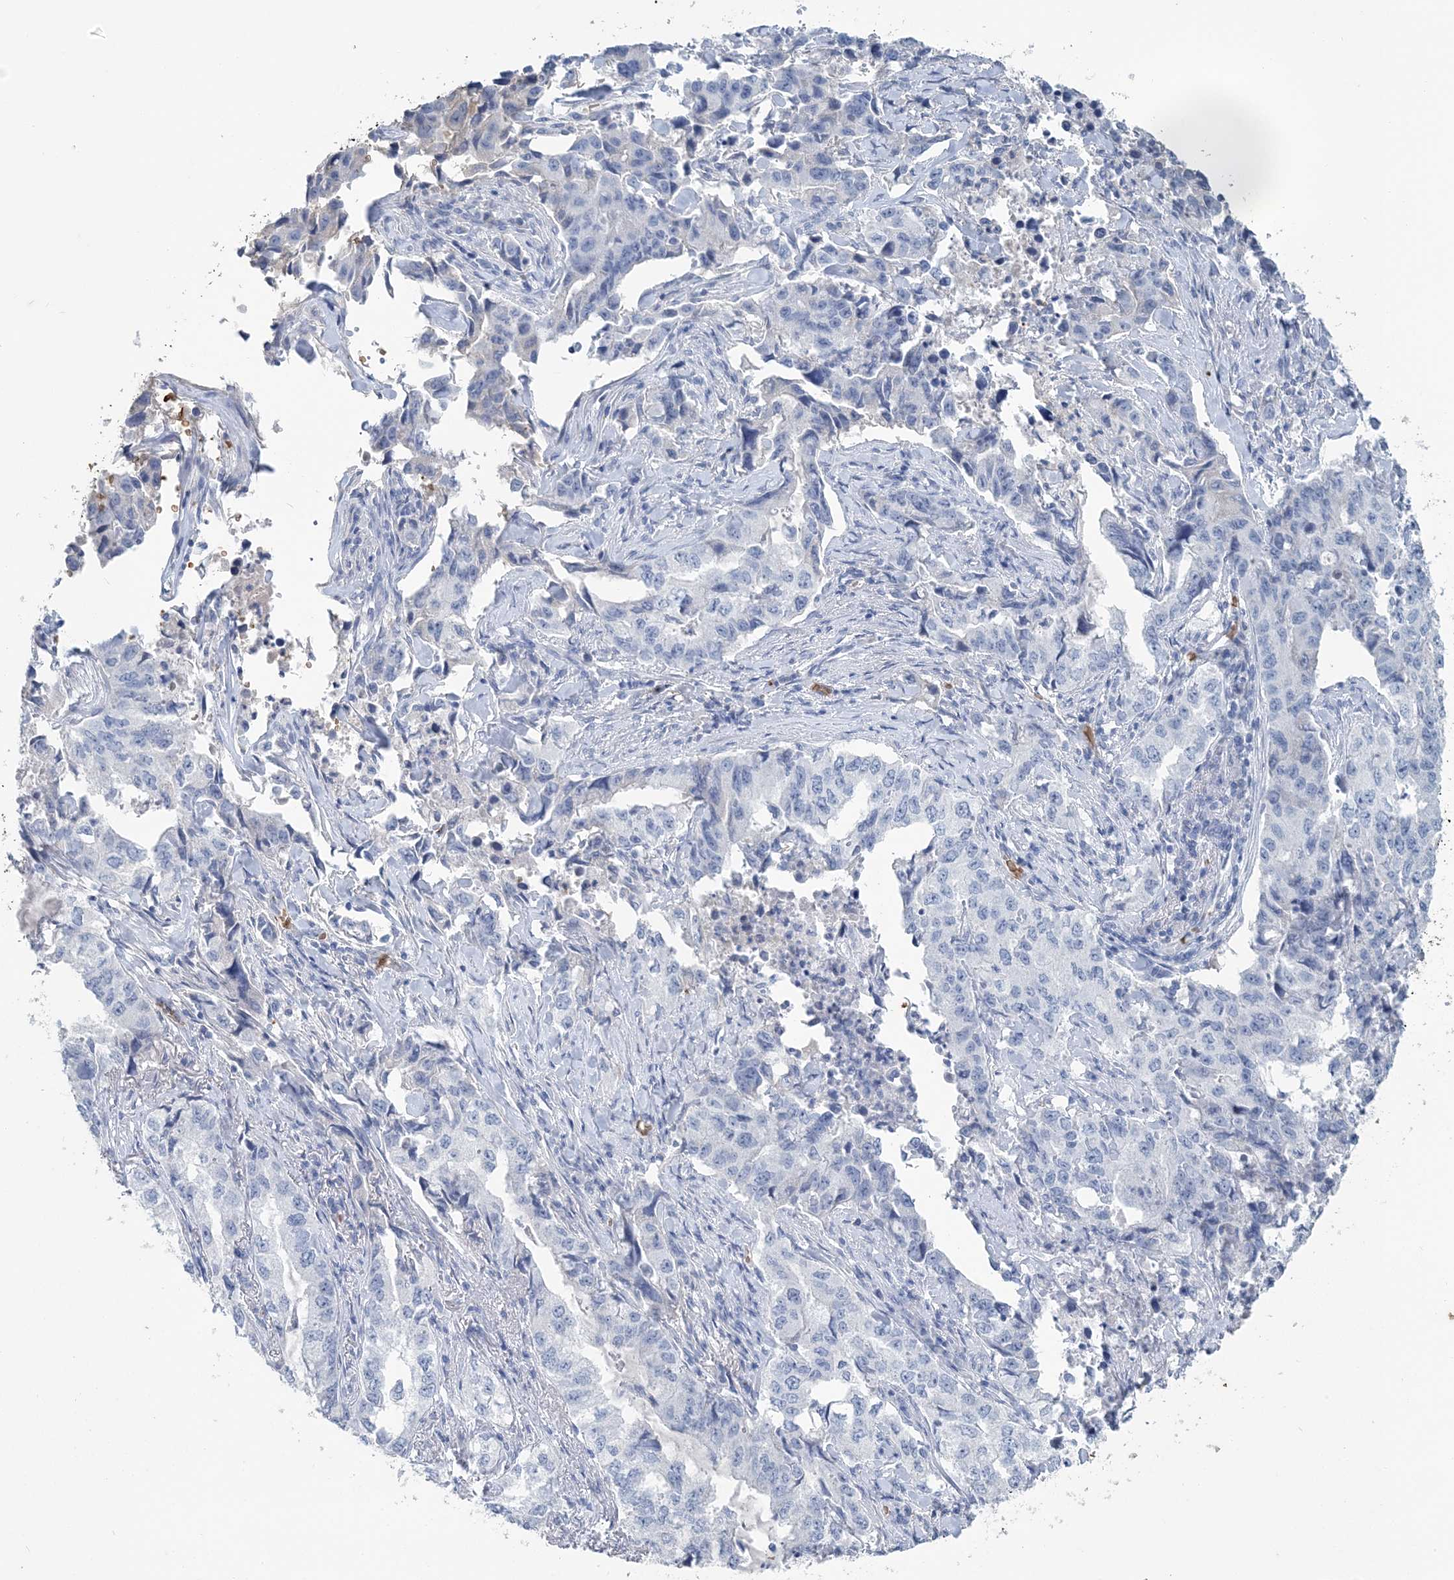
{"staining": {"intensity": "negative", "quantity": "none", "location": "none"}, "tissue": "lung cancer", "cell_type": "Tumor cells", "image_type": "cancer", "snomed": [{"axis": "morphology", "description": "Adenocarcinoma, NOS"}, {"axis": "topography", "description": "Lung"}], "caption": "Adenocarcinoma (lung) was stained to show a protein in brown. There is no significant staining in tumor cells.", "gene": "HBD", "patient": {"sex": "female", "age": 51}}